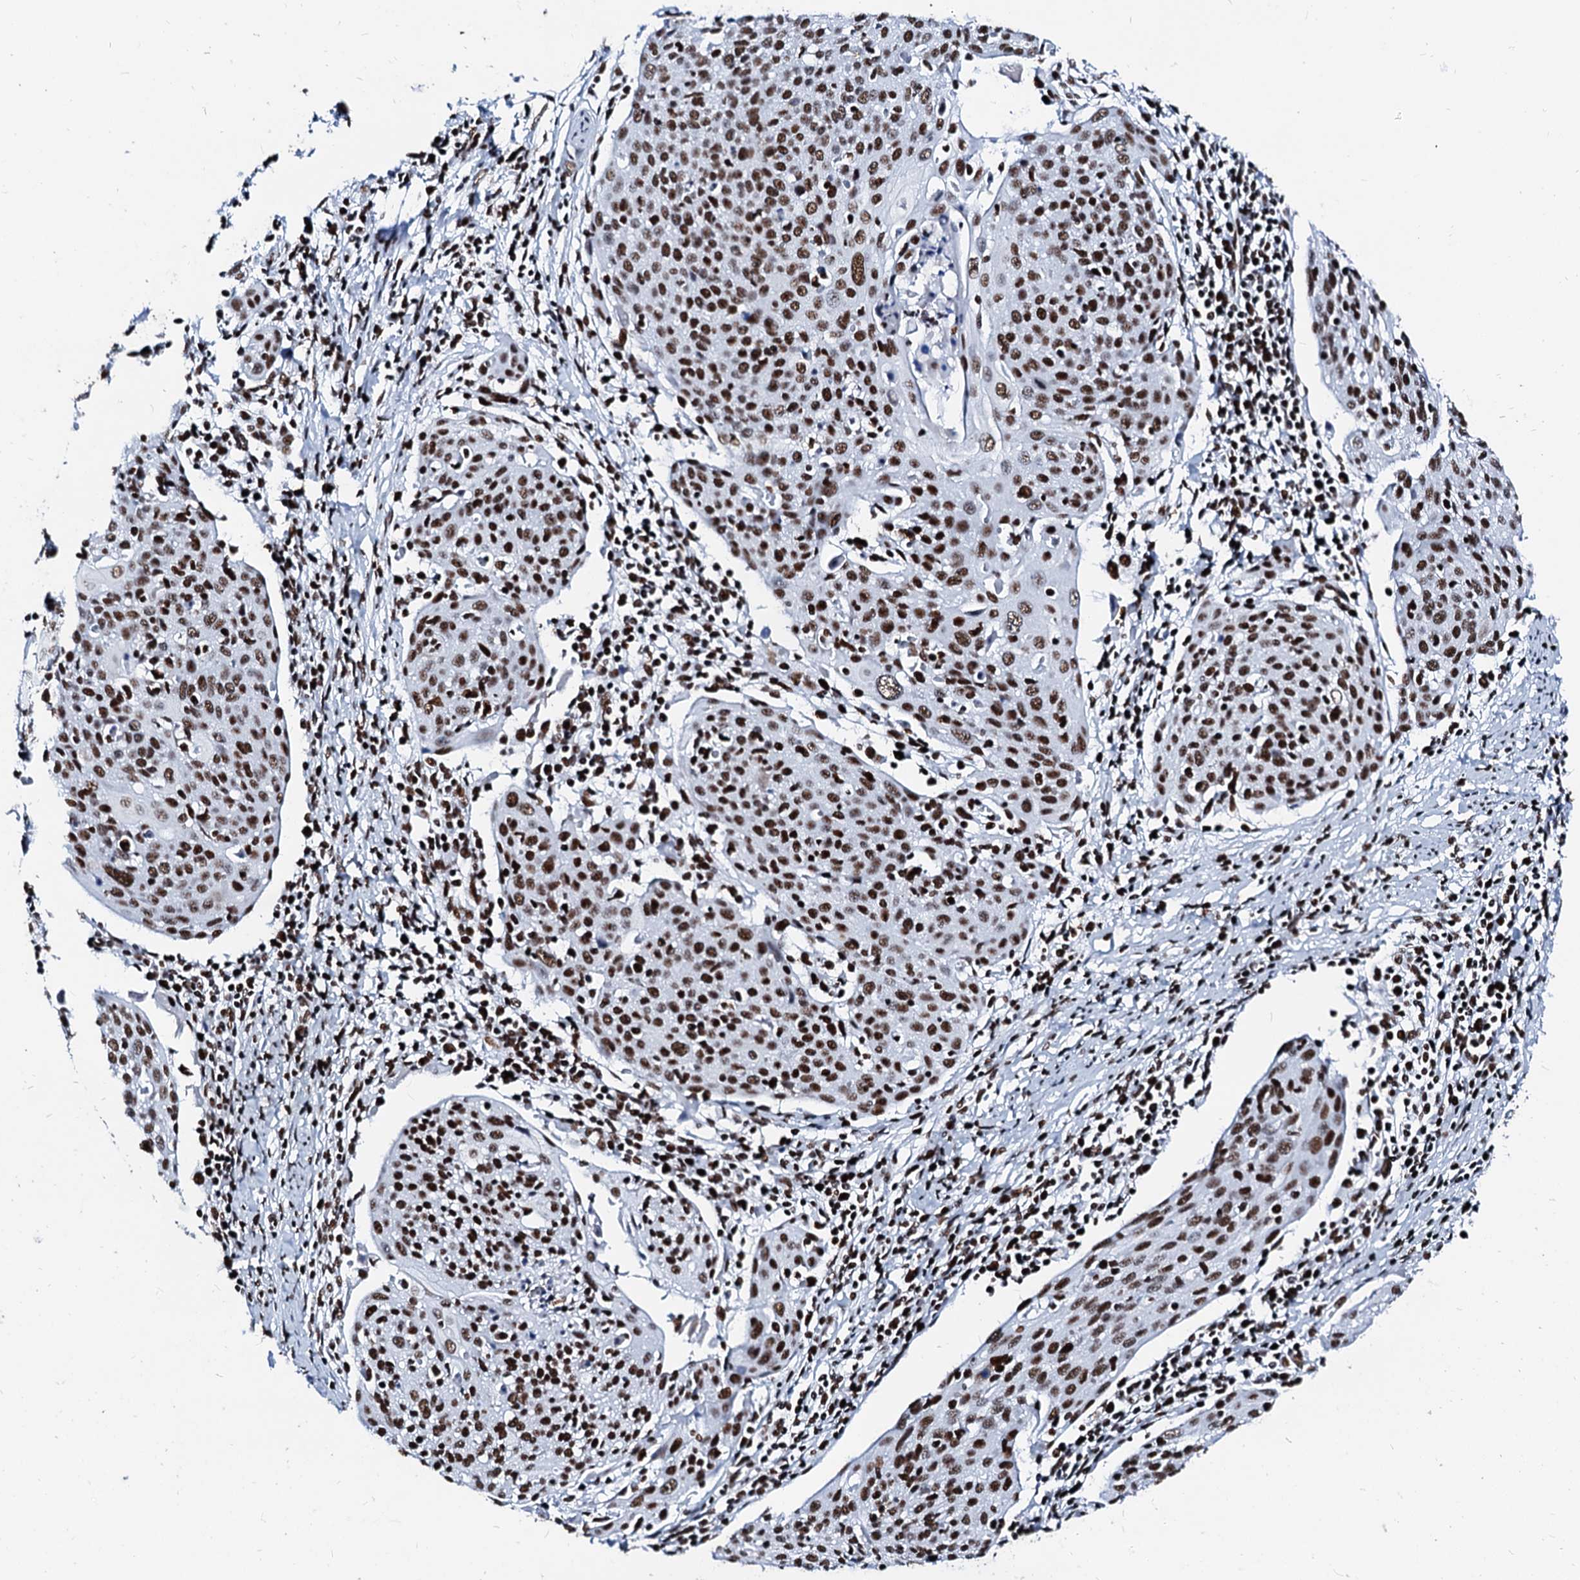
{"staining": {"intensity": "strong", "quantity": ">75%", "location": "nuclear"}, "tissue": "cervical cancer", "cell_type": "Tumor cells", "image_type": "cancer", "snomed": [{"axis": "morphology", "description": "Squamous cell carcinoma, NOS"}, {"axis": "topography", "description": "Cervix"}], "caption": "Immunohistochemistry (IHC) staining of cervical squamous cell carcinoma, which shows high levels of strong nuclear staining in about >75% of tumor cells indicating strong nuclear protein staining. The staining was performed using DAB (brown) for protein detection and nuclei were counterstained in hematoxylin (blue).", "gene": "RALY", "patient": {"sex": "female", "age": 67}}